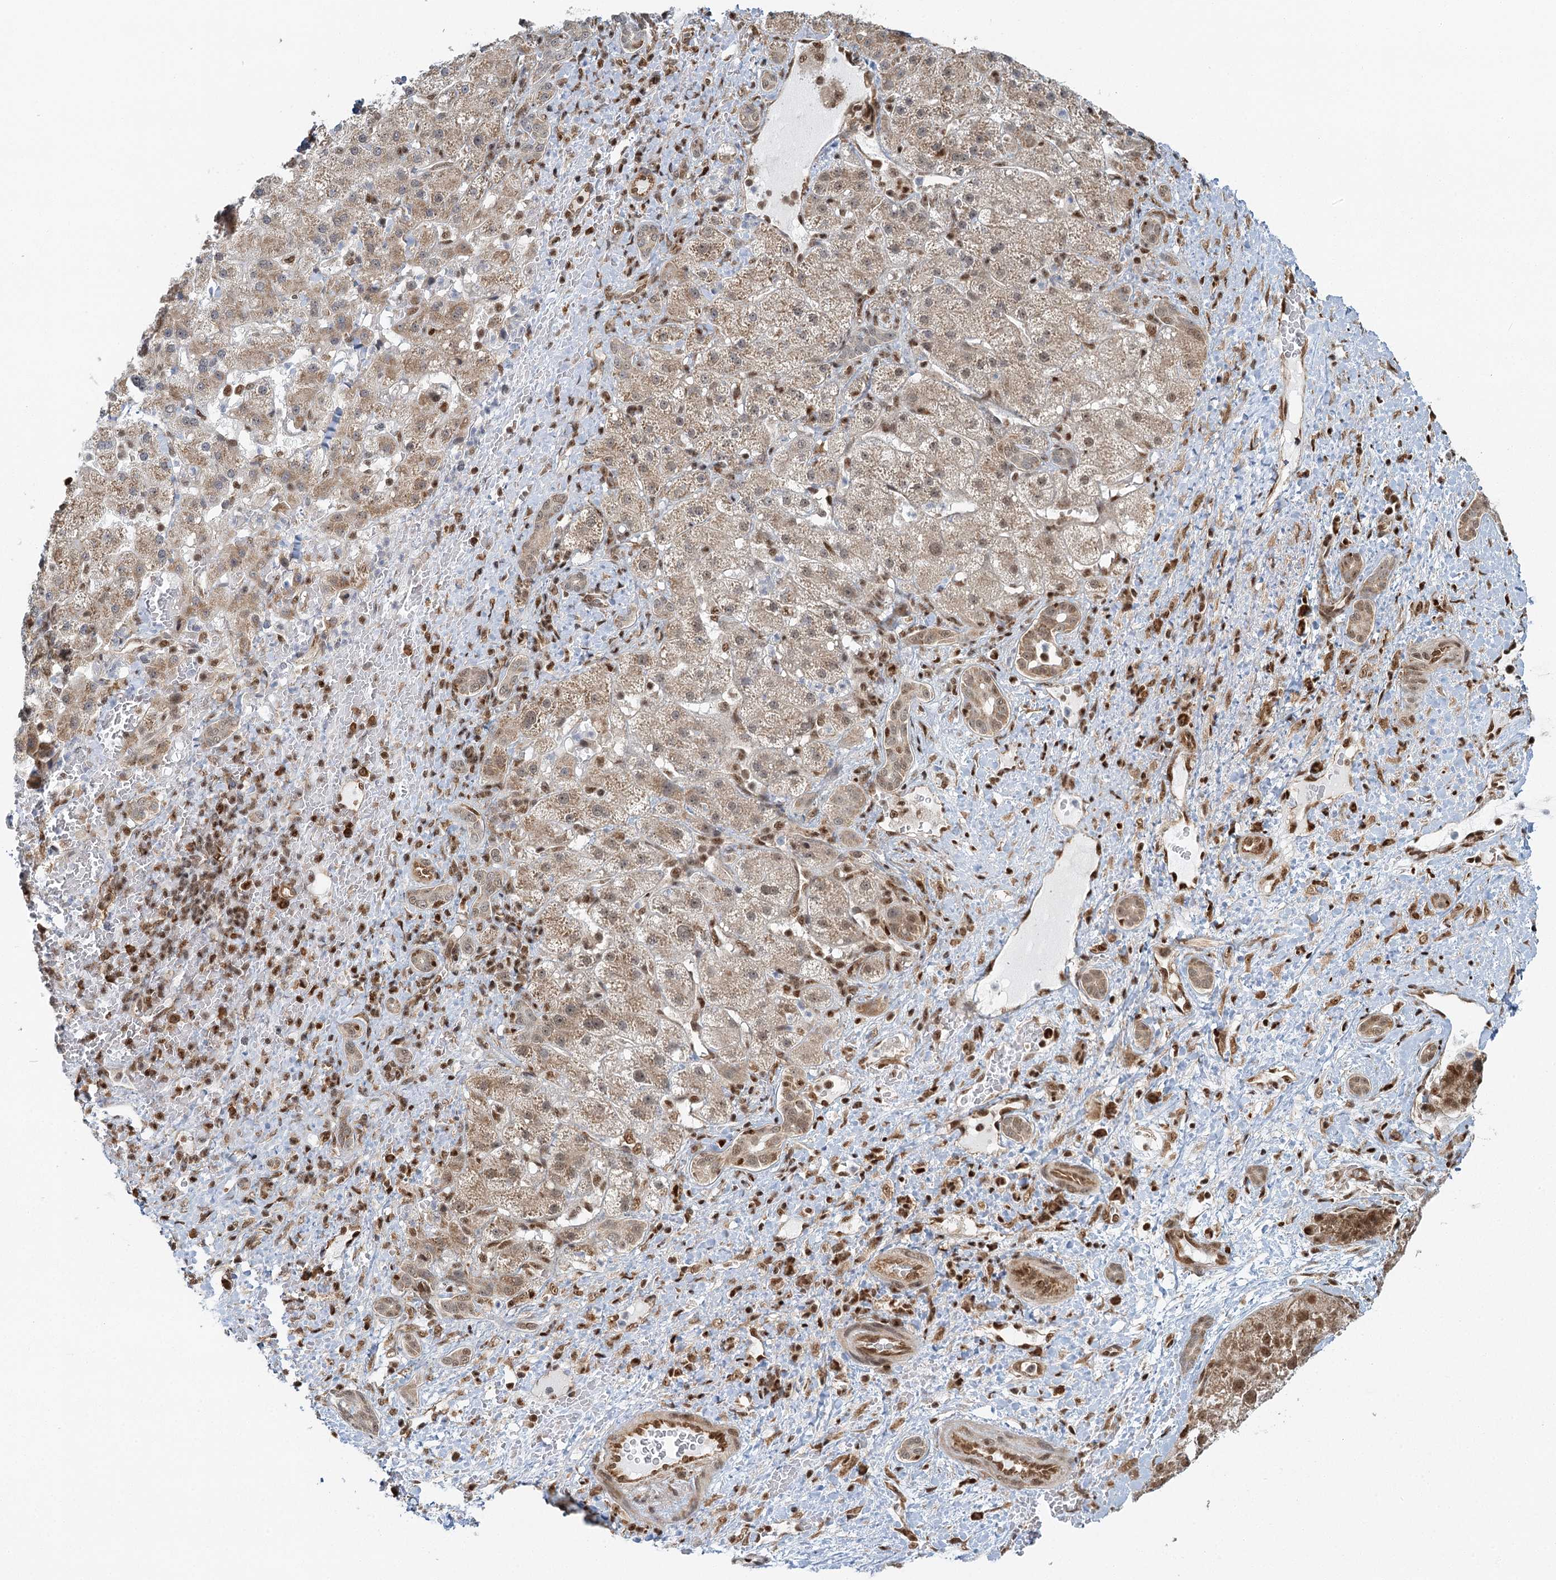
{"staining": {"intensity": "moderate", "quantity": ">75%", "location": "cytoplasmic/membranous,nuclear"}, "tissue": "liver cancer", "cell_type": "Tumor cells", "image_type": "cancer", "snomed": [{"axis": "morphology", "description": "Normal tissue, NOS"}, {"axis": "morphology", "description": "Carcinoma, Hepatocellular, NOS"}, {"axis": "topography", "description": "Liver"}], "caption": "Moderate cytoplasmic/membranous and nuclear expression for a protein is identified in approximately >75% of tumor cells of hepatocellular carcinoma (liver) using immunohistochemistry.", "gene": "GPATCH11", "patient": {"sex": "male", "age": 57}}